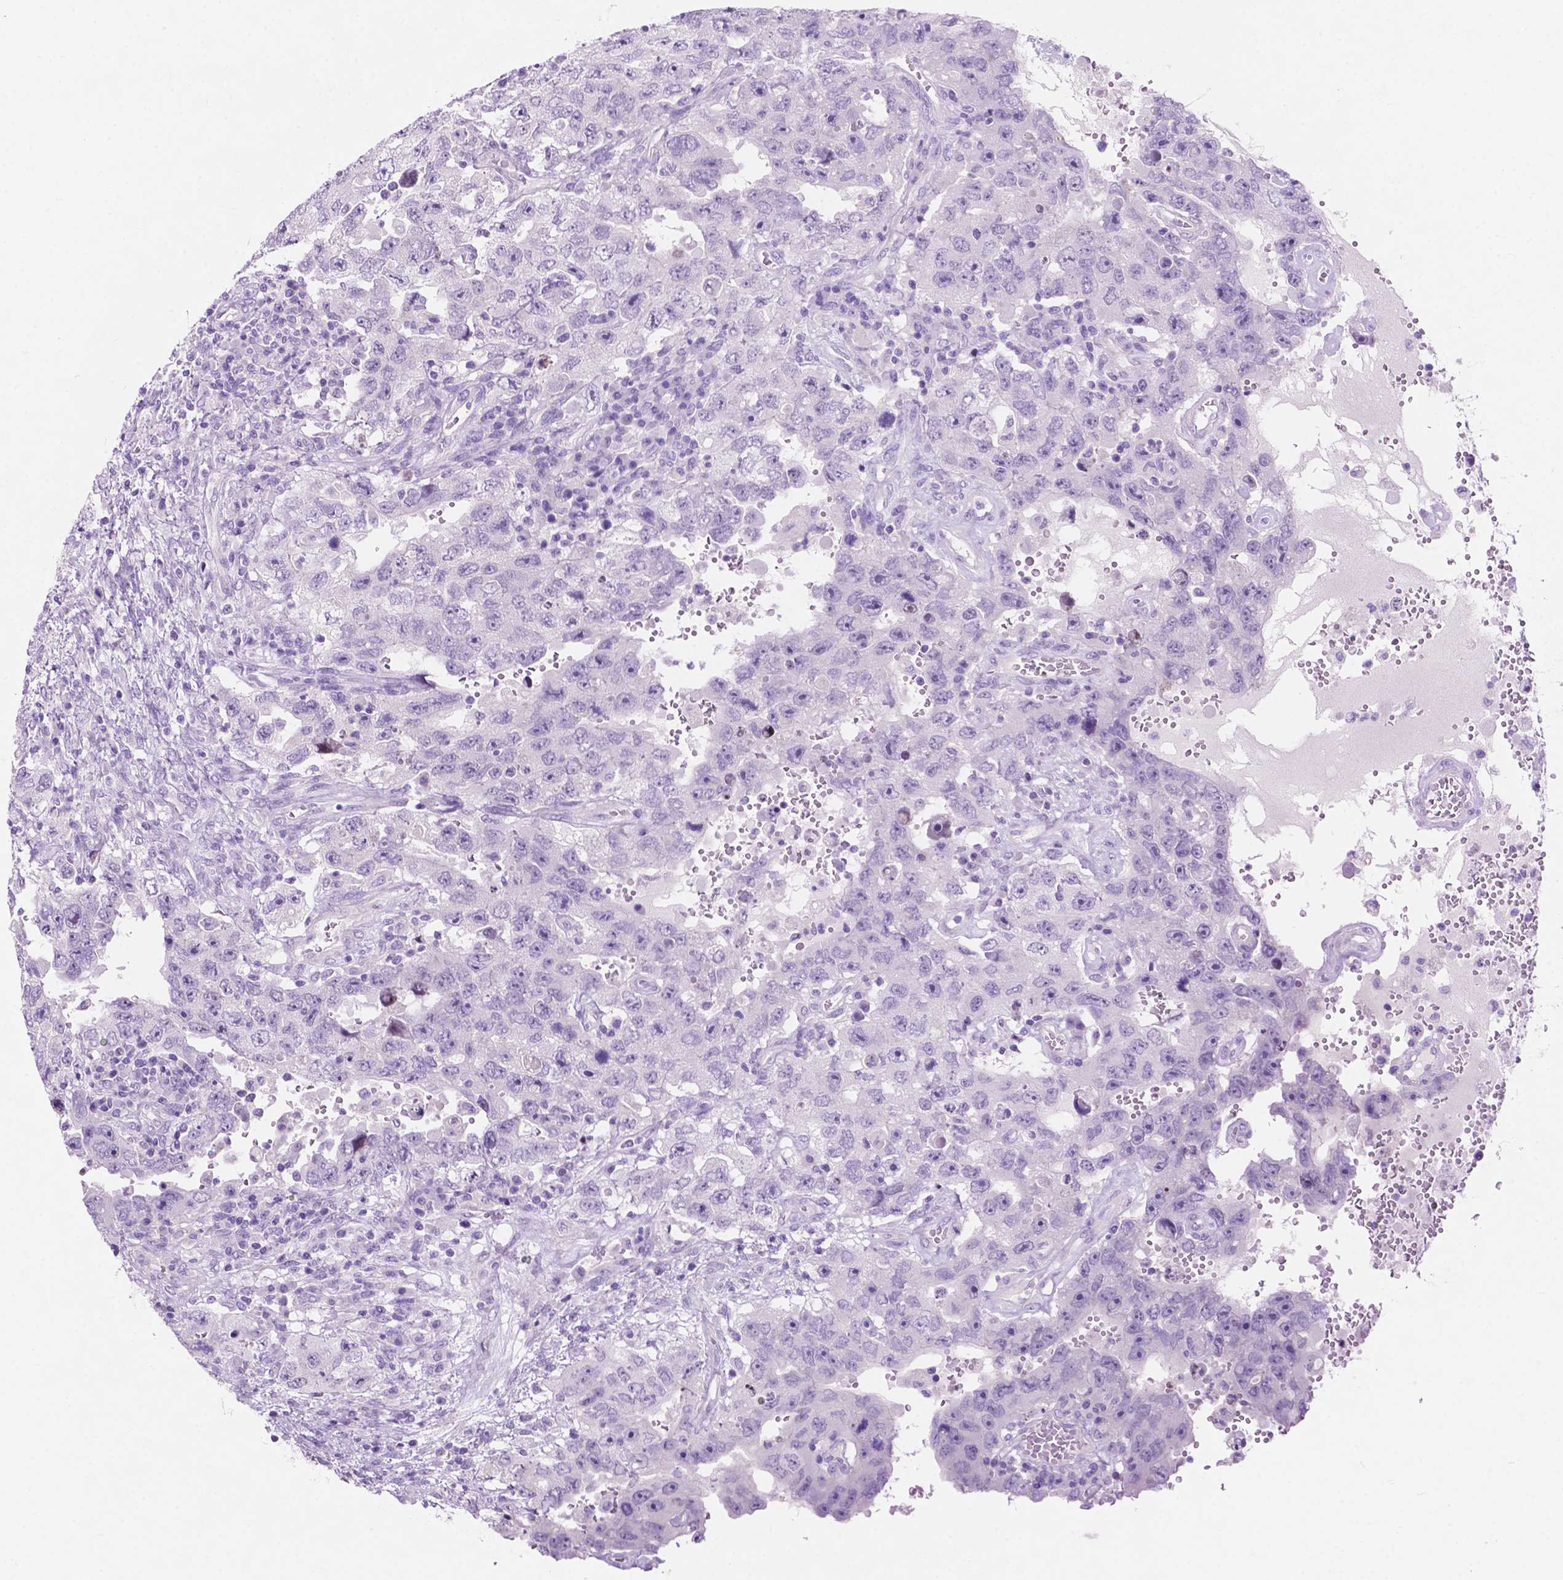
{"staining": {"intensity": "negative", "quantity": "none", "location": "none"}, "tissue": "testis cancer", "cell_type": "Tumor cells", "image_type": "cancer", "snomed": [{"axis": "morphology", "description": "Carcinoma, Embryonal, NOS"}, {"axis": "topography", "description": "Testis"}], "caption": "High power microscopy image of an immunohistochemistry photomicrograph of testis cancer, revealing no significant expression in tumor cells.", "gene": "ASPG", "patient": {"sex": "male", "age": 26}}